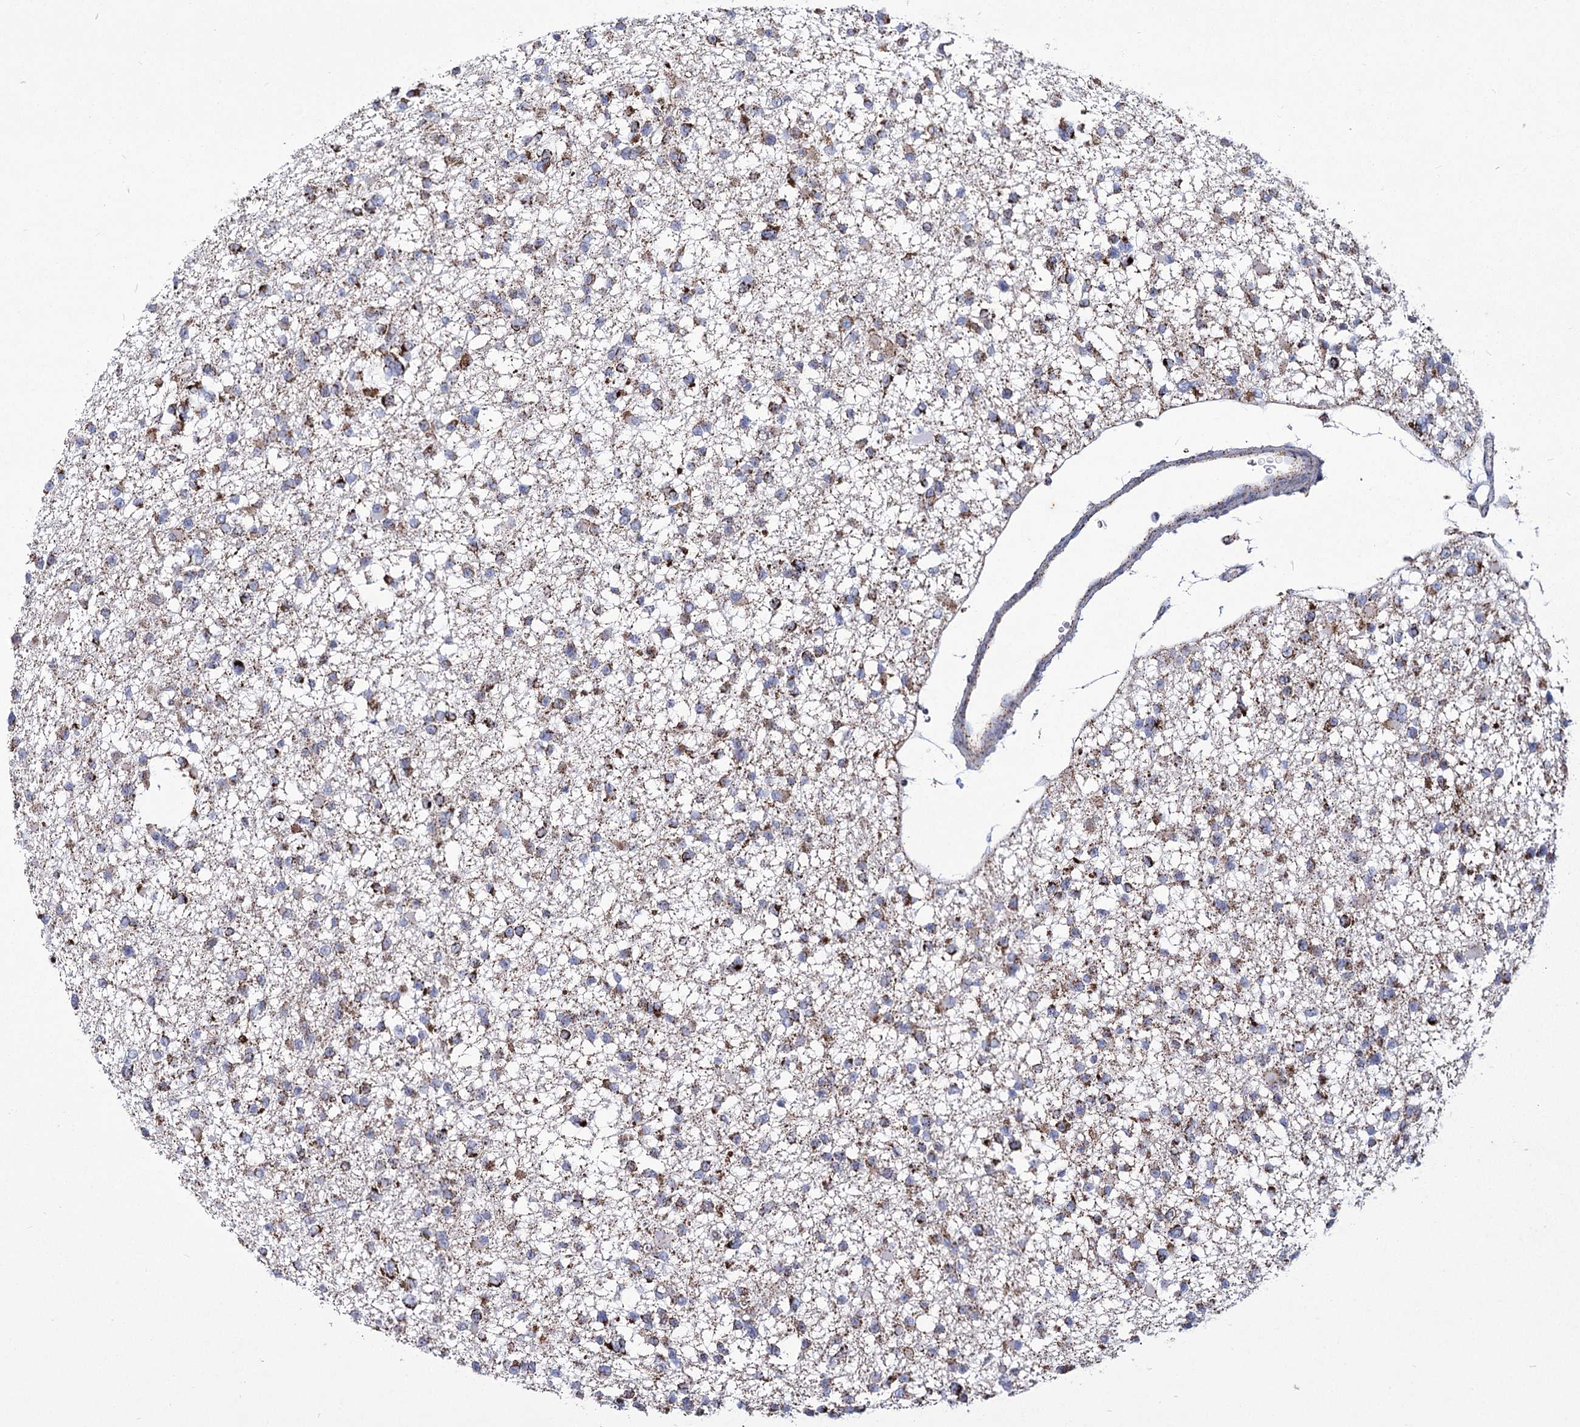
{"staining": {"intensity": "strong", "quantity": ">75%", "location": "cytoplasmic/membranous"}, "tissue": "glioma", "cell_type": "Tumor cells", "image_type": "cancer", "snomed": [{"axis": "morphology", "description": "Glioma, malignant, Low grade"}, {"axis": "topography", "description": "Brain"}], "caption": "Glioma stained with immunohistochemistry (IHC) displays strong cytoplasmic/membranous expression in approximately >75% of tumor cells.", "gene": "PDHB", "patient": {"sex": "female", "age": 22}}